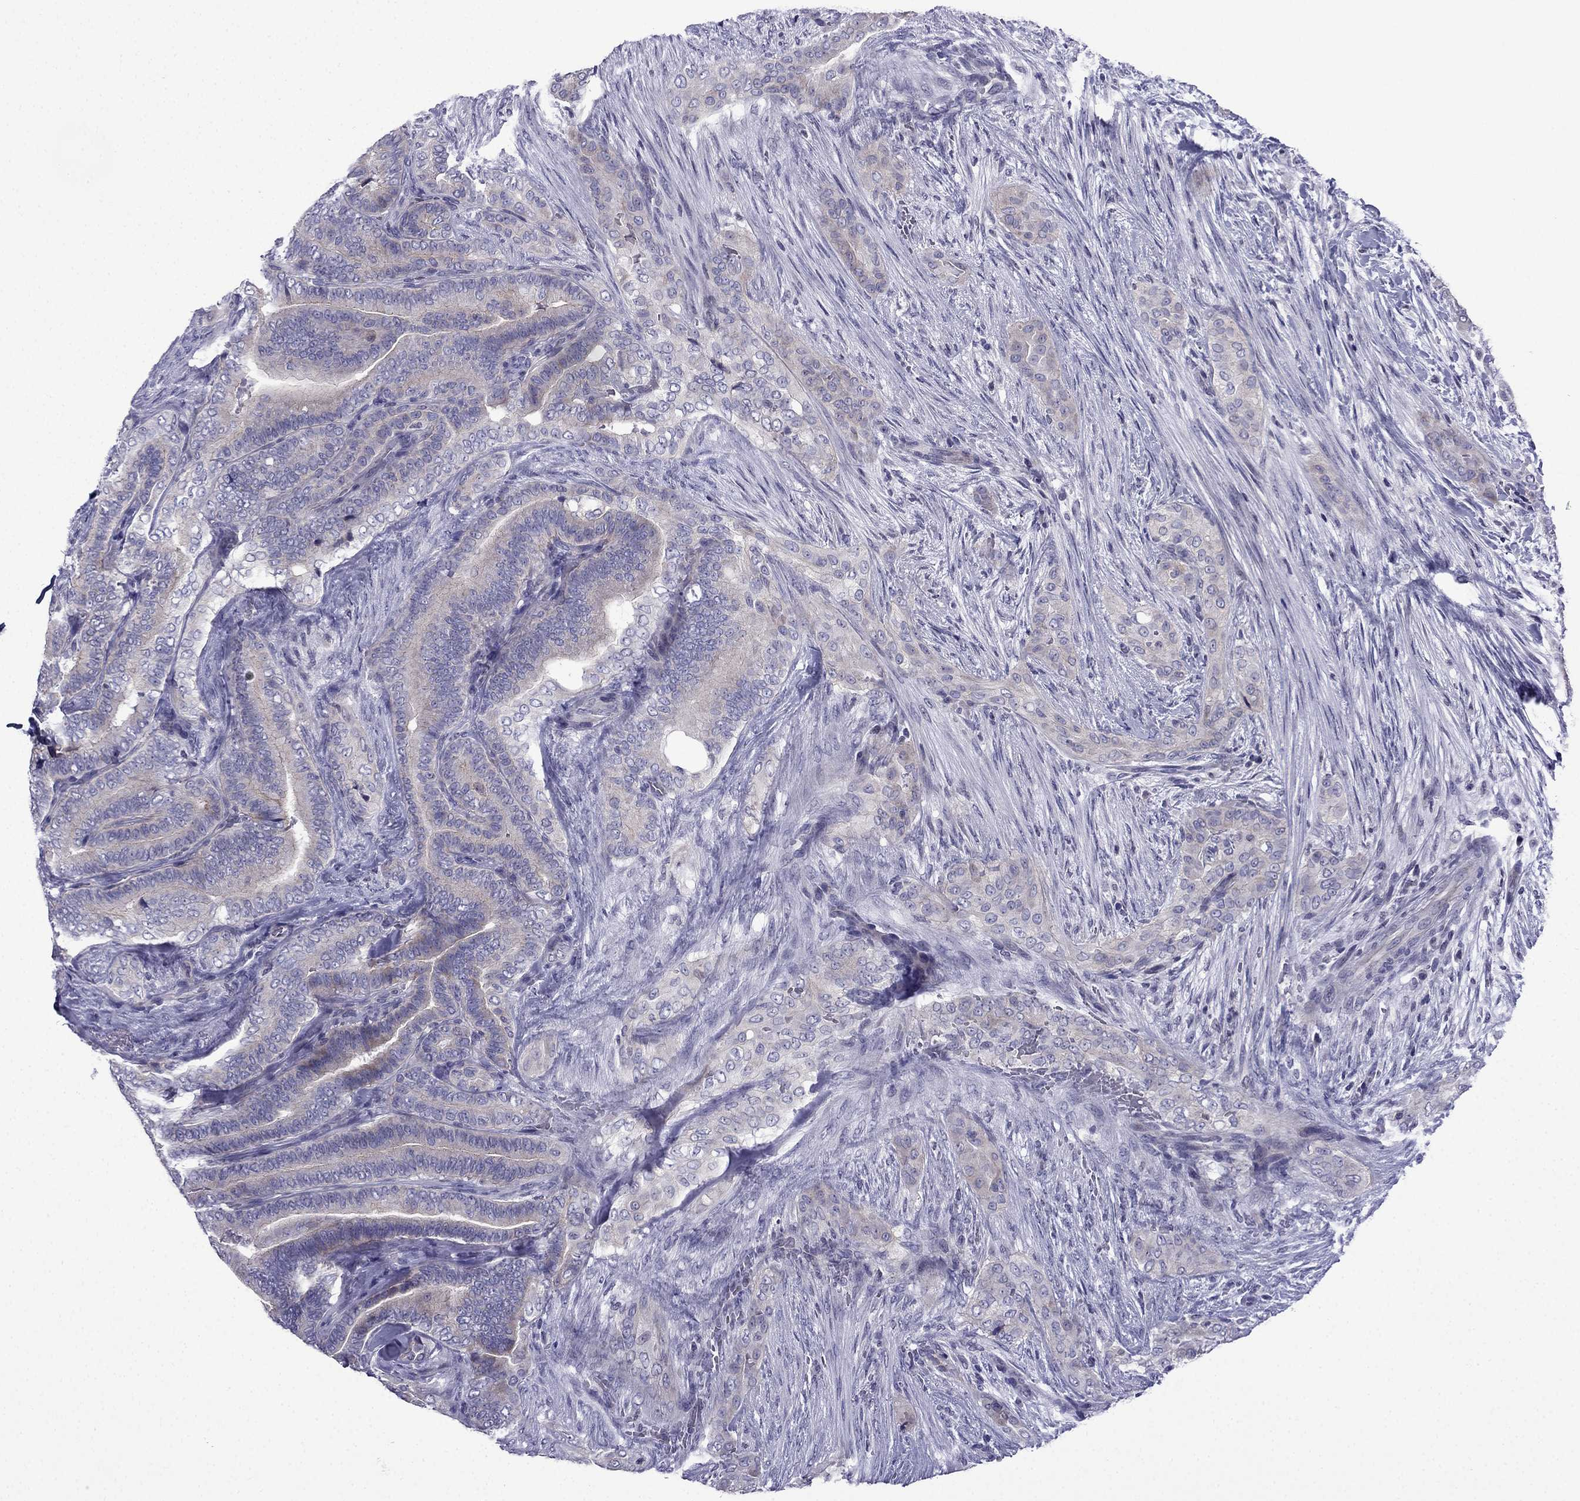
{"staining": {"intensity": "weak", "quantity": "25%-75%", "location": "cytoplasmic/membranous"}, "tissue": "thyroid cancer", "cell_type": "Tumor cells", "image_type": "cancer", "snomed": [{"axis": "morphology", "description": "Papillary adenocarcinoma, NOS"}, {"axis": "topography", "description": "Thyroid gland"}], "caption": "Thyroid cancer was stained to show a protein in brown. There is low levels of weak cytoplasmic/membranous expression in about 25%-75% of tumor cells. The protein of interest is shown in brown color, while the nuclei are stained blue.", "gene": "POM121L12", "patient": {"sex": "male", "age": 61}}